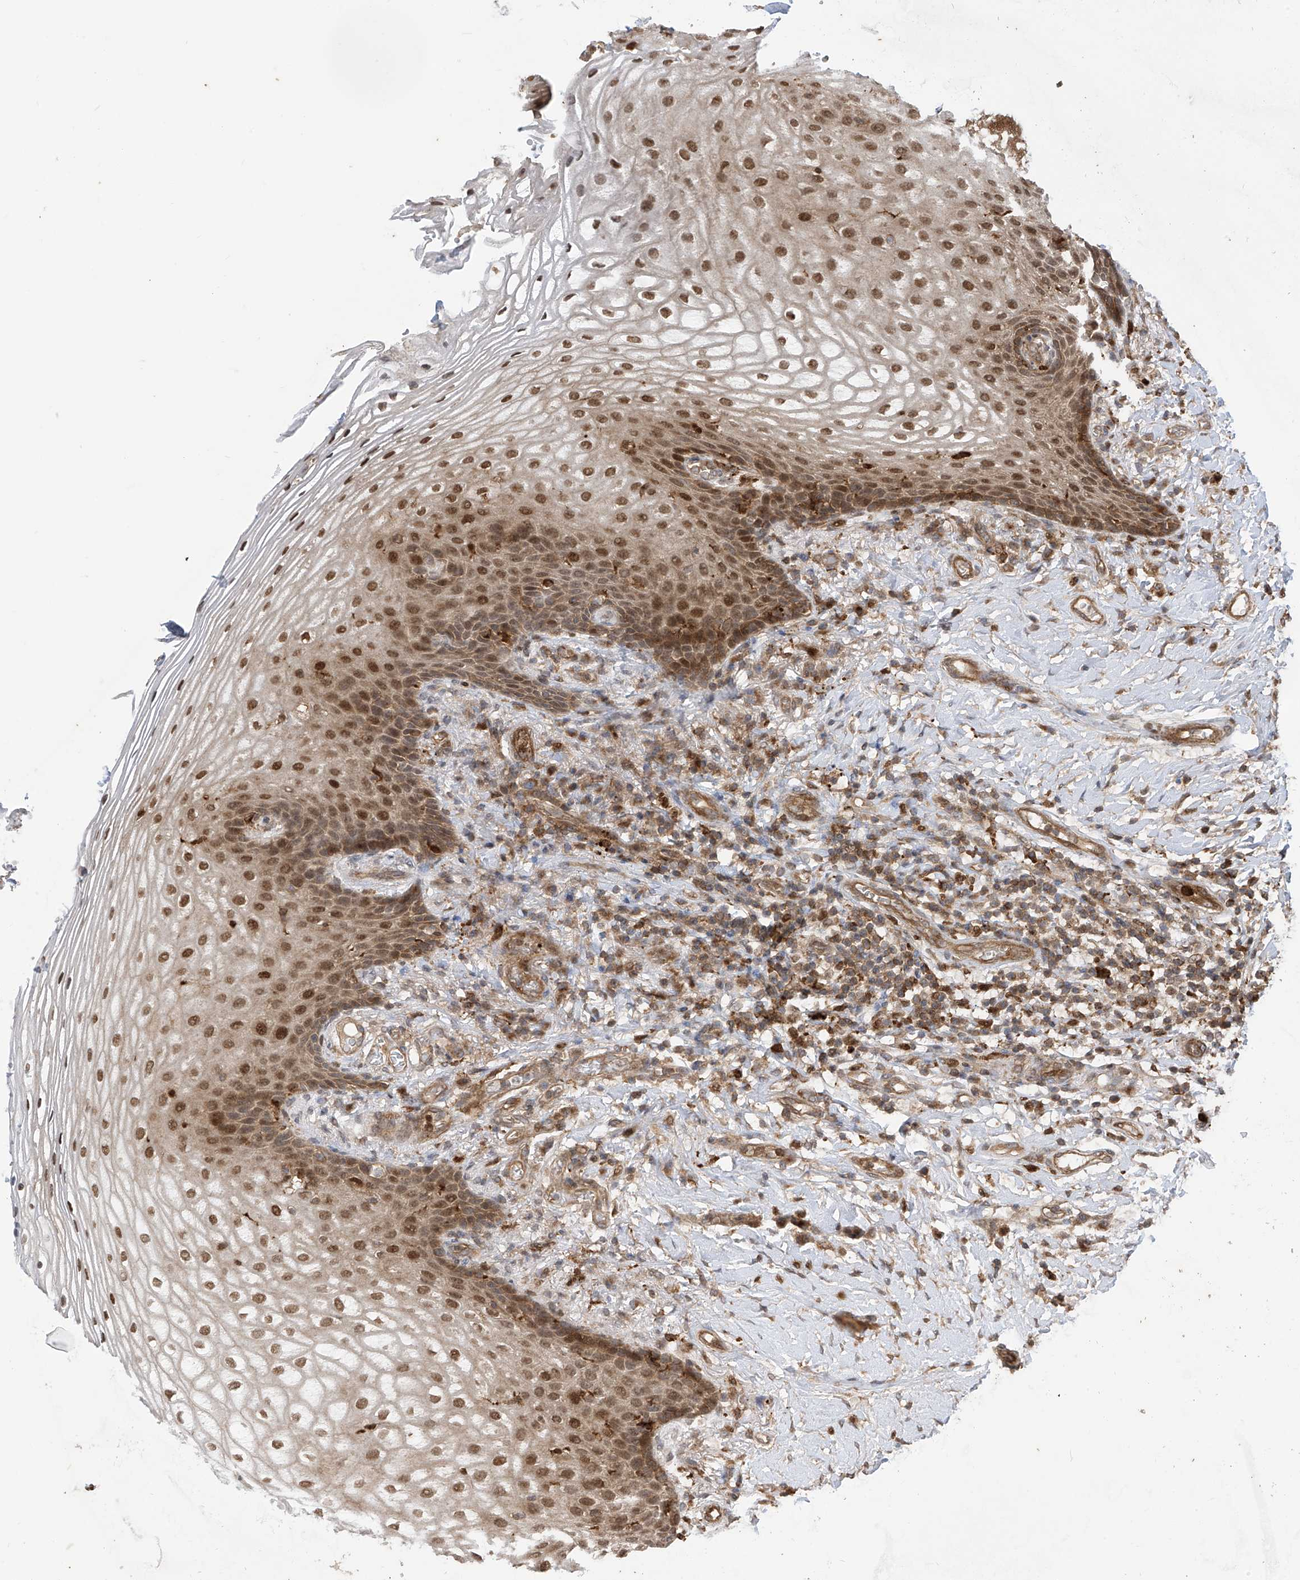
{"staining": {"intensity": "moderate", "quantity": ">75%", "location": "nuclear"}, "tissue": "vagina", "cell_type": "Squamous epithelial cells", "image_type": "normal", "snomed": [{"axis": "morphology", "description": "Normal tissue, NOS"}, {"axis": "topography", "description": "Vagina"}], "caption": "Immunohistochemistry histopathology image of benign vagina stained for a protein (brown), which displays medium levels of moderate nuclear staining in approximately >75% of squamous epithelial cells.", "gene": "ATAD2B", "patient": {"sex": "female", "age": 60}}